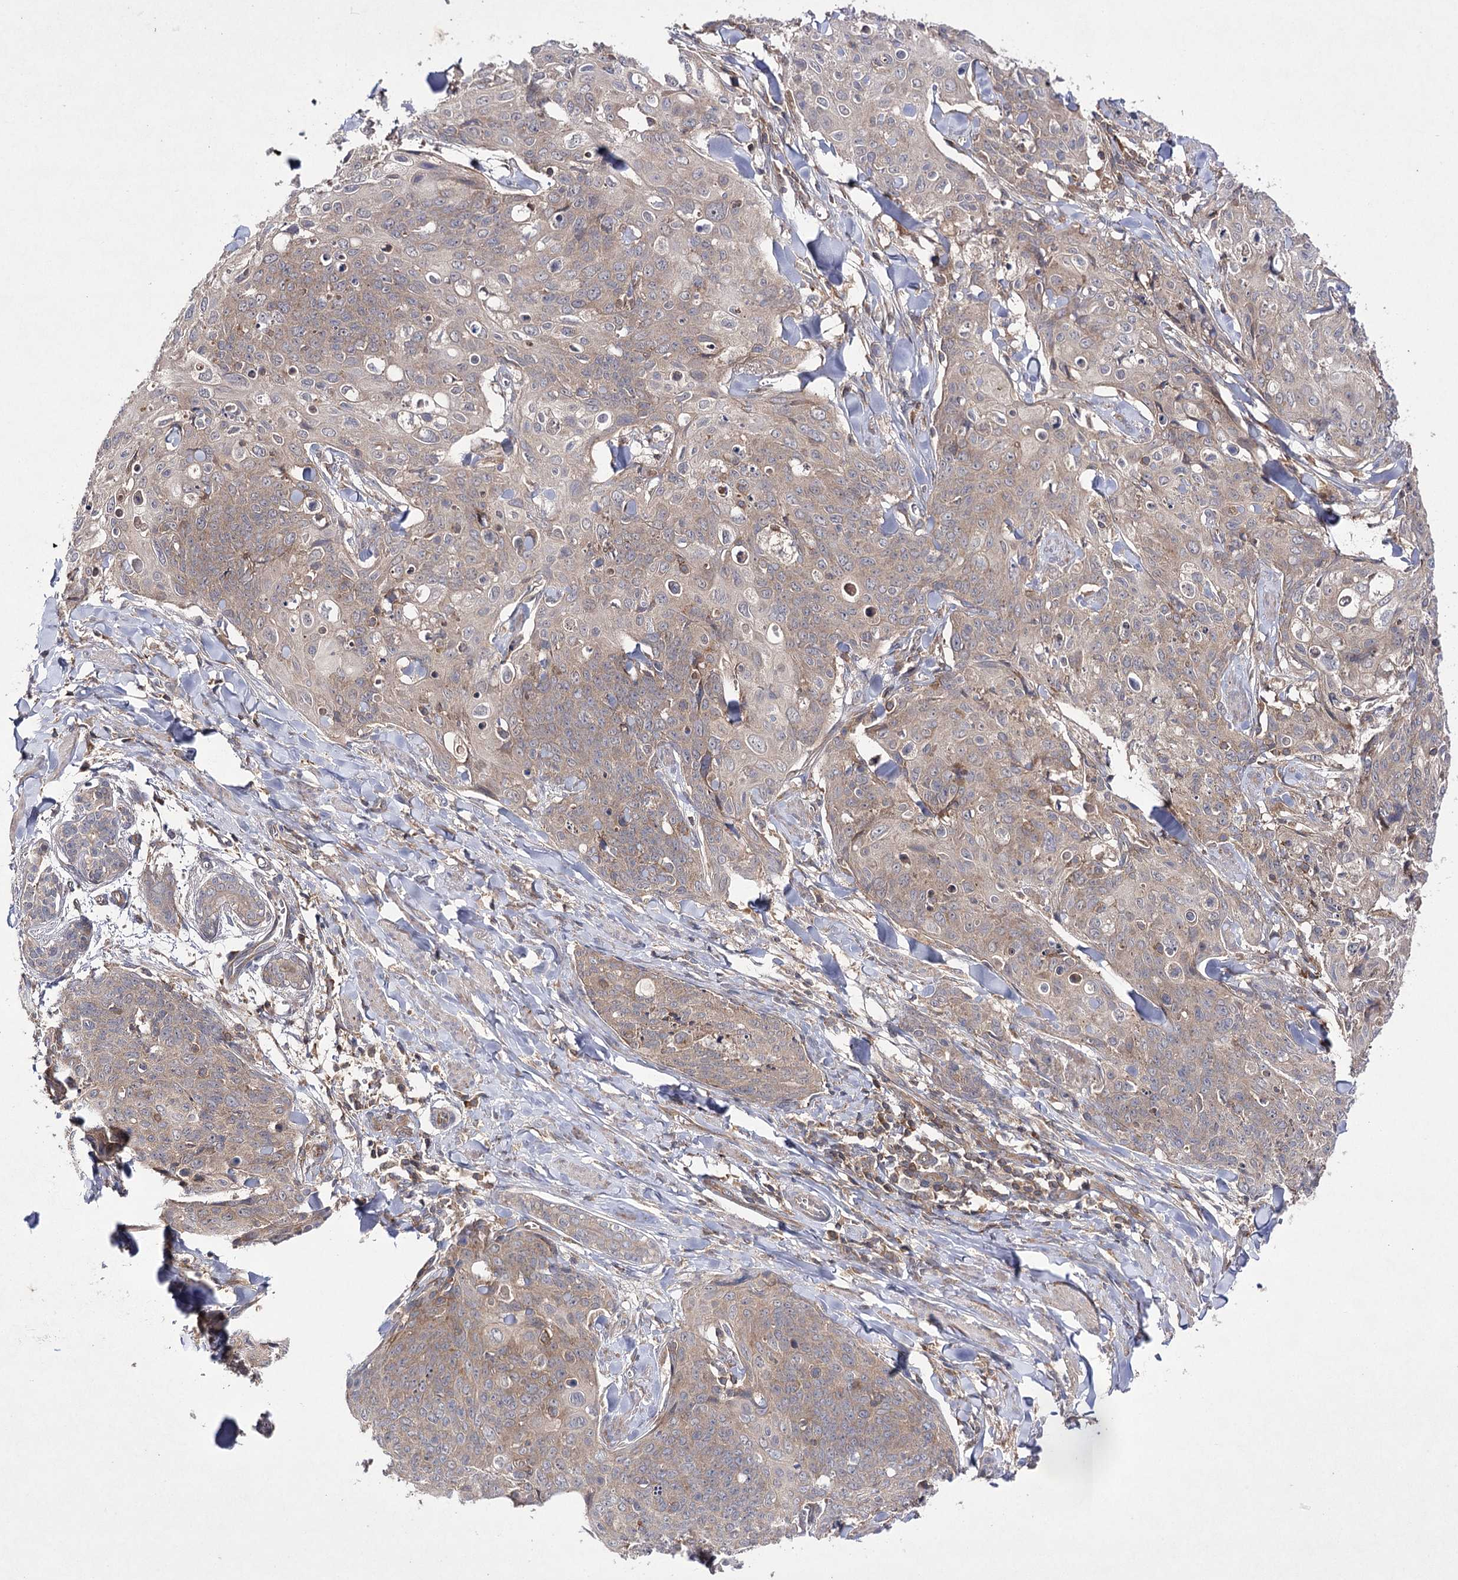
{"staining": {"intensity": "weak", "quantity": ">75%", "location": "cytoplasmic/membranous"}, "tissue": "skin cancer", "cell_type": "Tumor cells", "image_type": "cancer", "snomed": [{"axis": "morphology", "description": "Squamous cell carcinoma, NOS"}, {"axis": "topography", "description": "Skin"}, {"axis": "topography", "description": "Vulva"}], "caption": "Skin squamous cell carcinoma tissue demonstrates weak cytoplasmic/membranous expression in approximately >75% of tumor cells (DAB (3,3'-diaminobenzidine) IHC, brown staining for protein, blue staining for nuclei).", "gene": "BCR", "patient": {"sex": "female", "age": 85}}